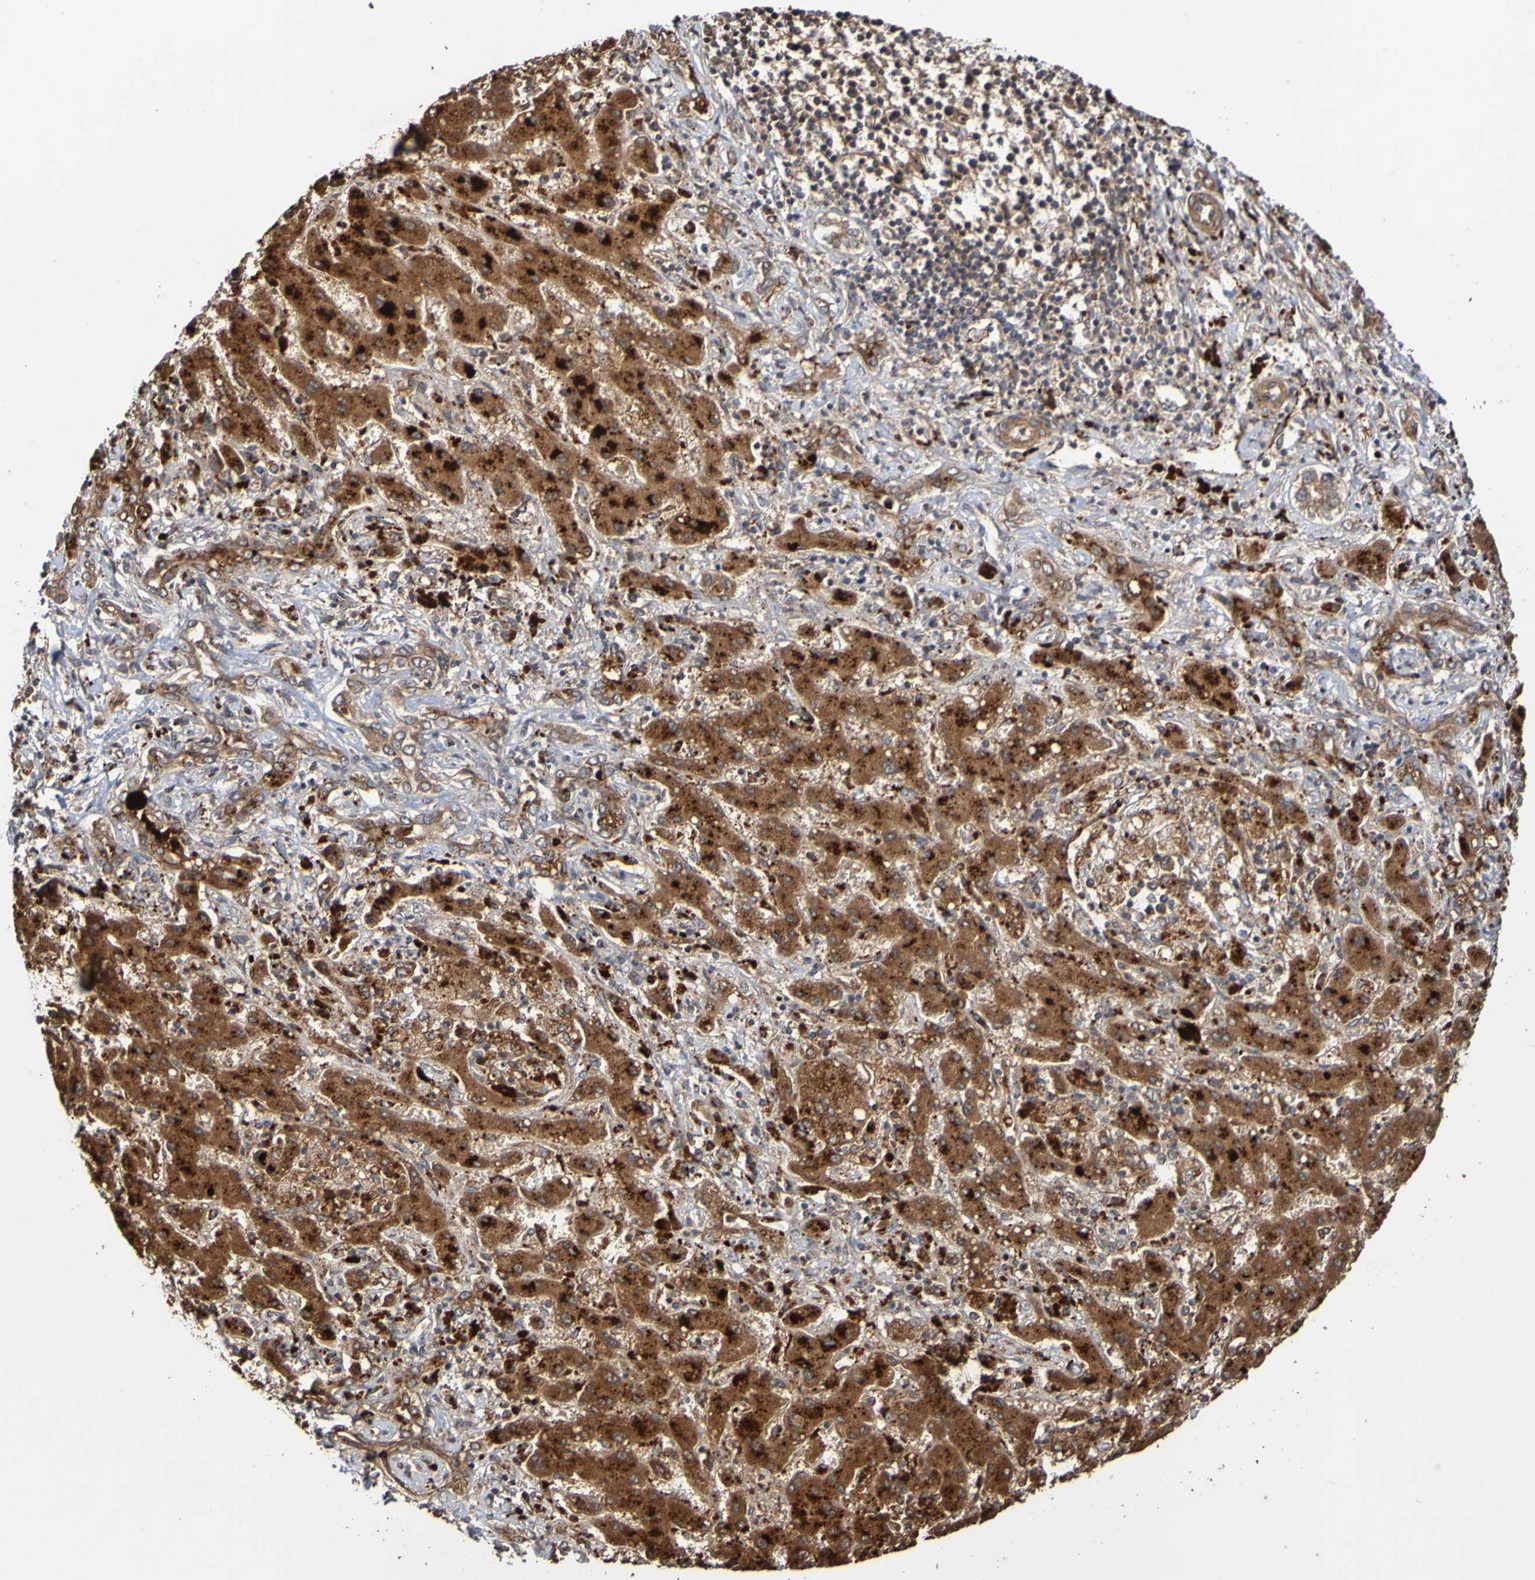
{"staining": {"intensity": "weak", "quantity": ">75%", "location": "cytoplasmic/membranous"}, "tissue": "liver cancer", "cell_type": "Tumor cells", "image_type": "cancer", "snomed": [{"axis": "morphology", "description": "Cholangiocarcinoma"}, {"axis": "topography", "description": "Liver"}], "caption": "Weak cytoplasmic/membranous positivity is seen in about >75% of tumor cells in liver cancer. The protein of interest is stained brown, and the nuclei are stained in blue (DAB (3,3'-diaminobenzidine) IHC with brightfield microscopy, high magnification).", "gene": "UCN", "patient": {"sex": "male", "age": 50}}